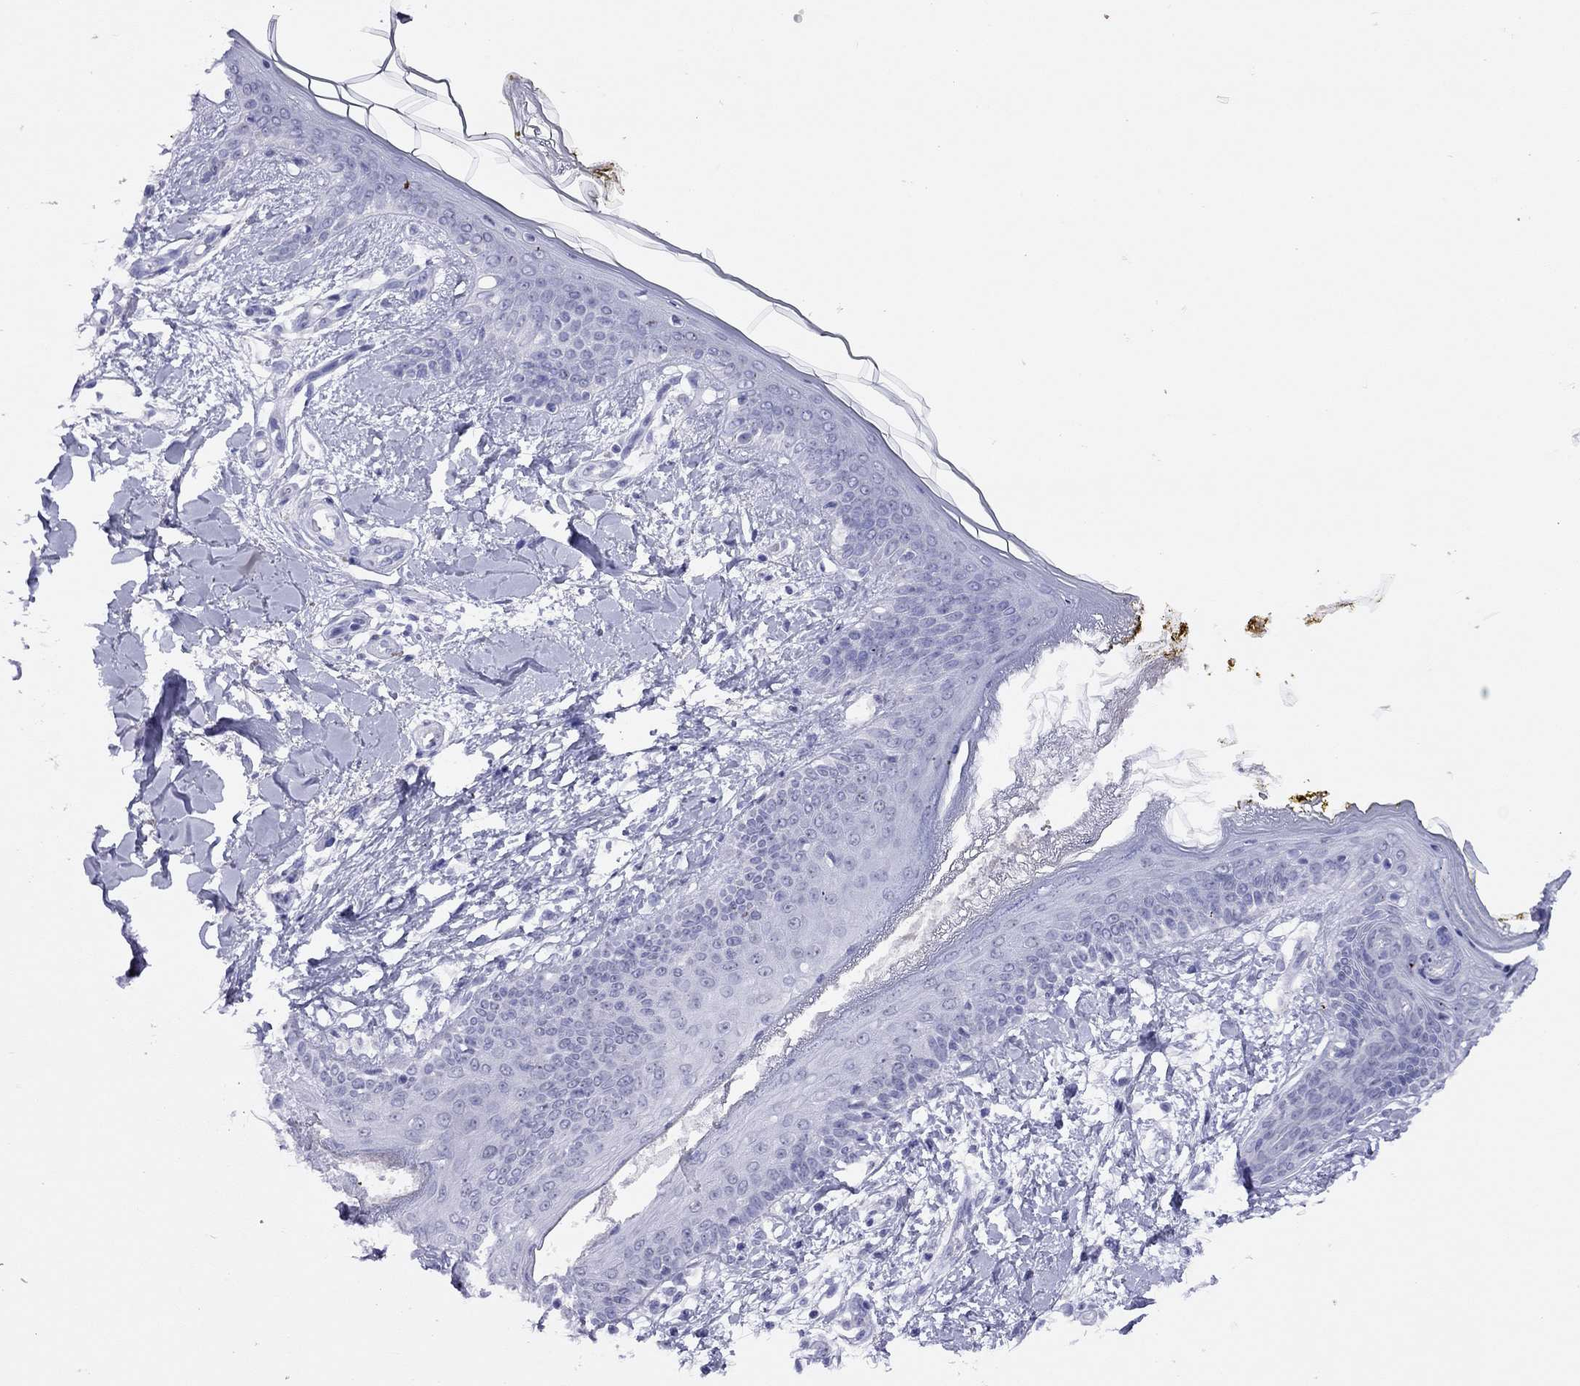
{"staining": {"intensity": "negative", "quantity": "none", "location": "none"}, "tissue": "skin", "cell_type": "Fibroblasts", "image_type": "normal", "snomed": [{"axis": "morphology", "description": "Normal tissue, NOS"}, {"axis": "topography", "description": "Skin"}], "caption": "Human skin stained for a protein using IHC displays no expression in fibroblasts.", "gene": "LYAR", "patient": {"sex": "female", "age": 34}}